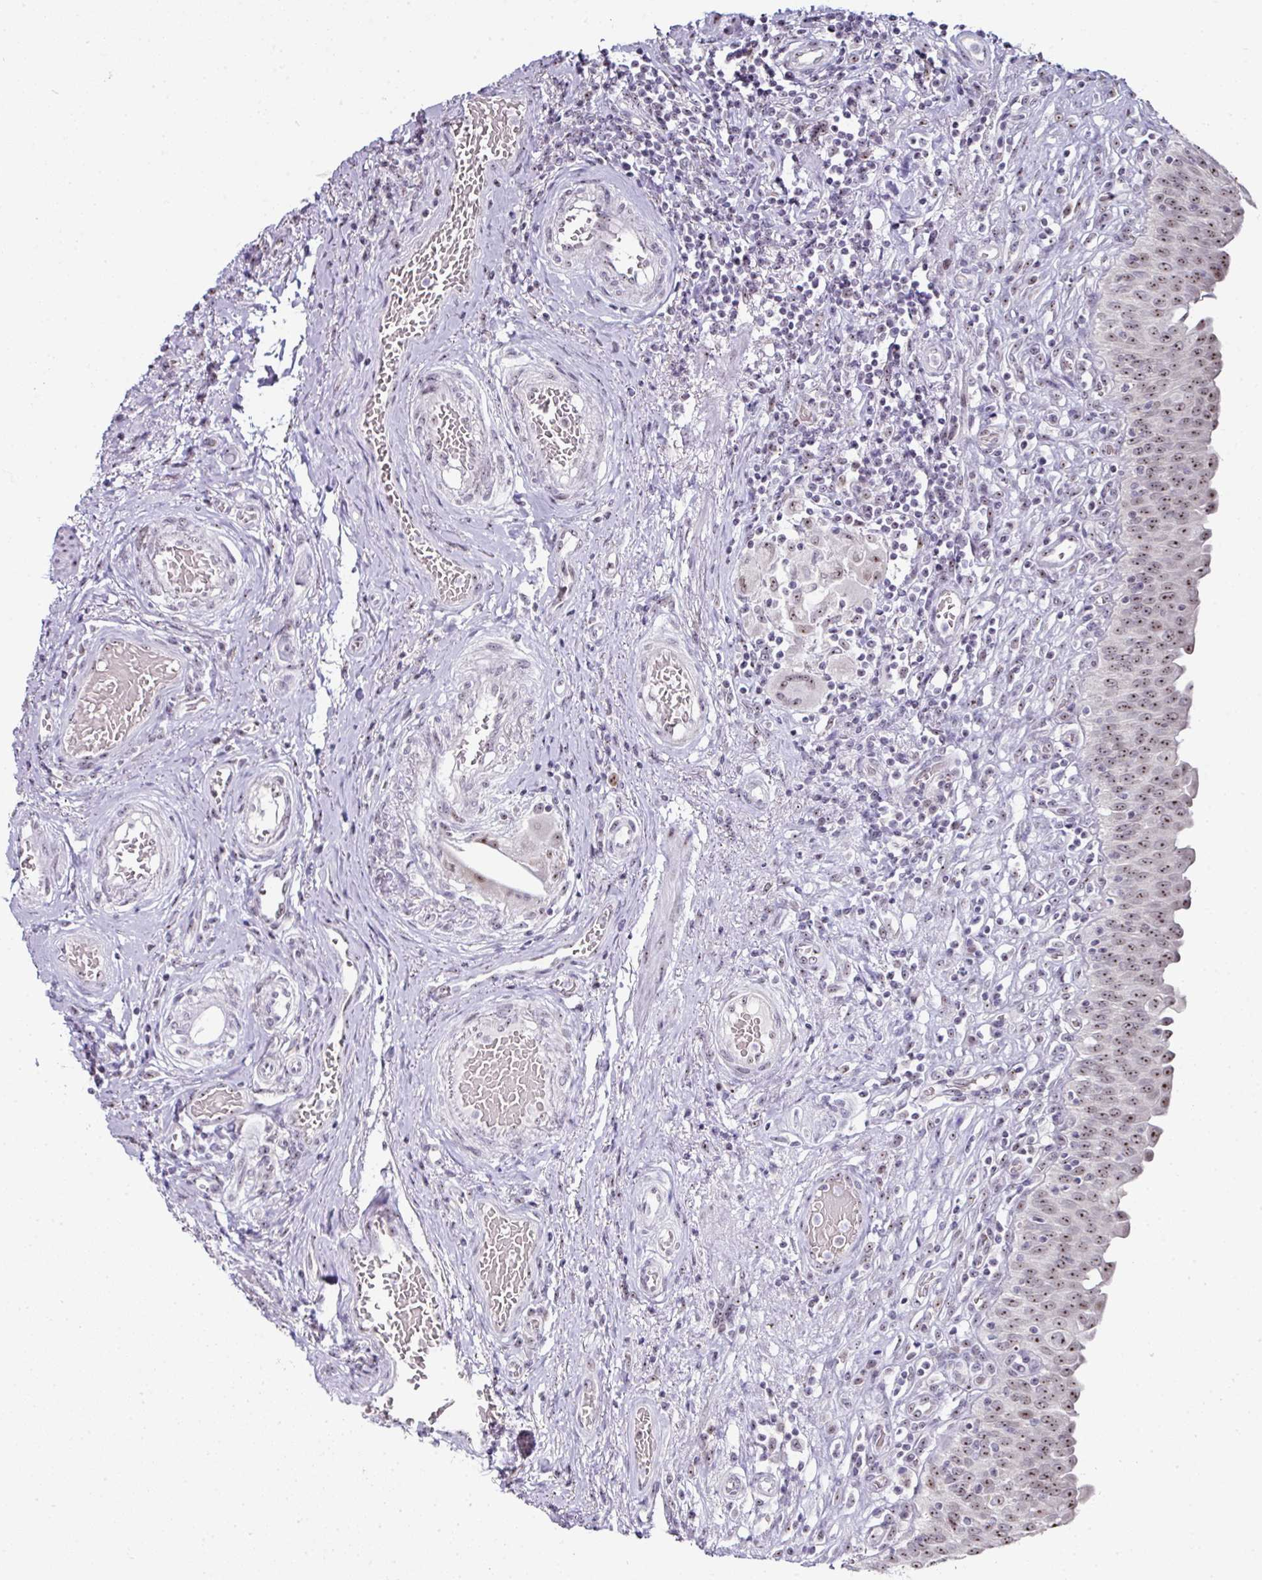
{"staining": {"intensity": "moderate", "quantity": ">75%", "location": "nuclear"}, "tissue": "urinary bladder", "cell_type": "Urothelial cells", "image_type": "normal", "snomed": [{"axis": "morphology", "description": "Normal tissue, NOS"}, {"axis": "topography", "description": "Urinary bladder"}], "caption": "Immunohistochemical staining of unremarkable human urinary bladder exhibits >75% levels of moderate nuclear protein staining in approximately >75% of urothelial cells.", "gene": "NACC2", "patient": {"sex": "male", "age": 71}}